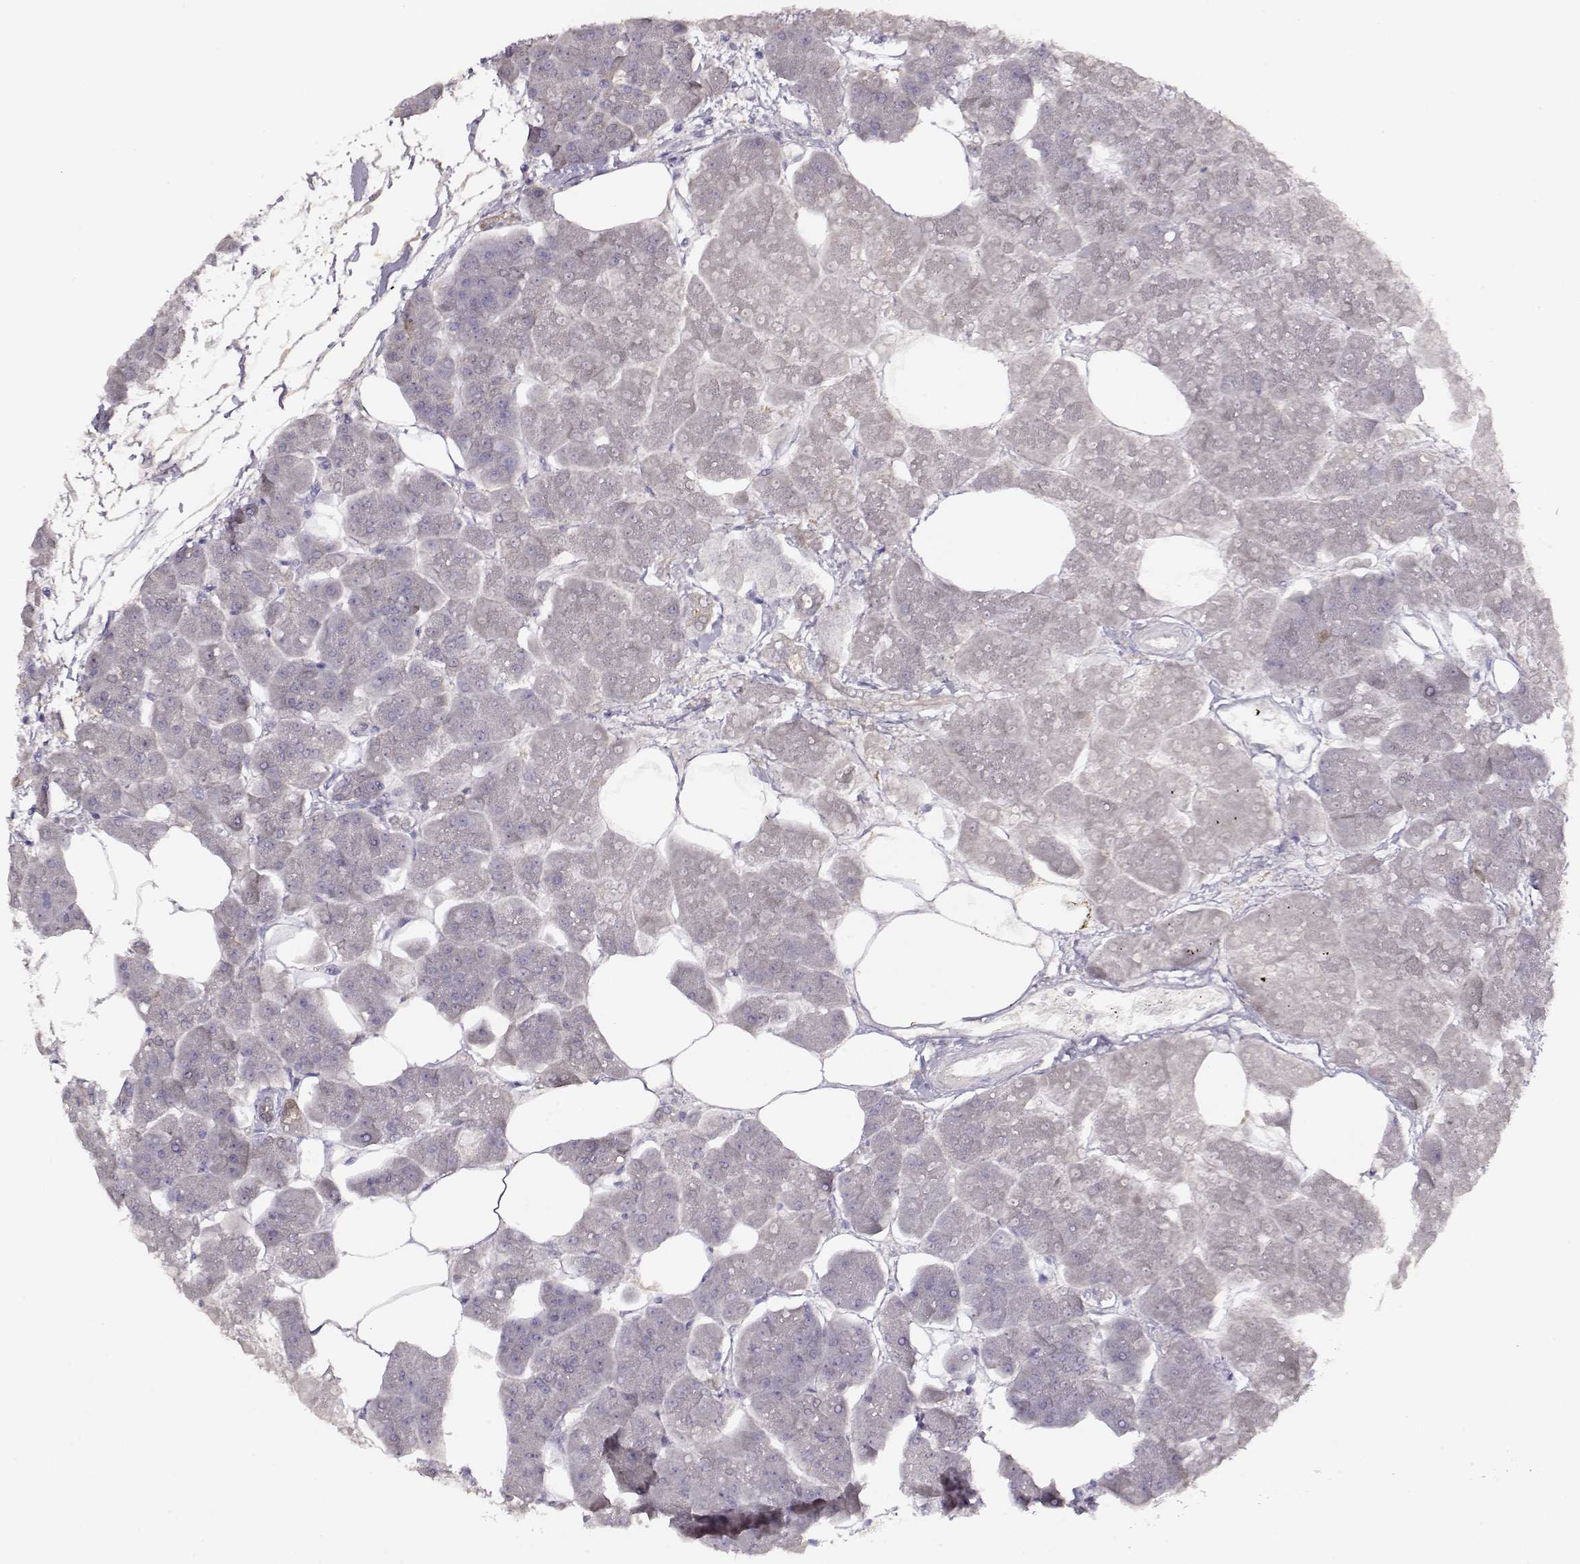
{"staining": {"intensity": "negative", "quantity": "none", "location": "none"}, "tissue": "pancreas", "cell_type": "Exocrine glandular cells", "image_type": "normal", "snomed": [{"axis": "morphology", "description": "Normal tissue, NOS"}, {"axis": "topography", "description": "Adipose tissue"}, {"axis": "topography", "description": "Pancreas"}, {"axis": "topography", "description": "Peripheral nerve tissue"}], "caption": "The photomicrograph shows no staining of exocrine glandular cells in normal pancreas.", "gene": "CCR8", "patient": {"sex": "female", "age": 58}}